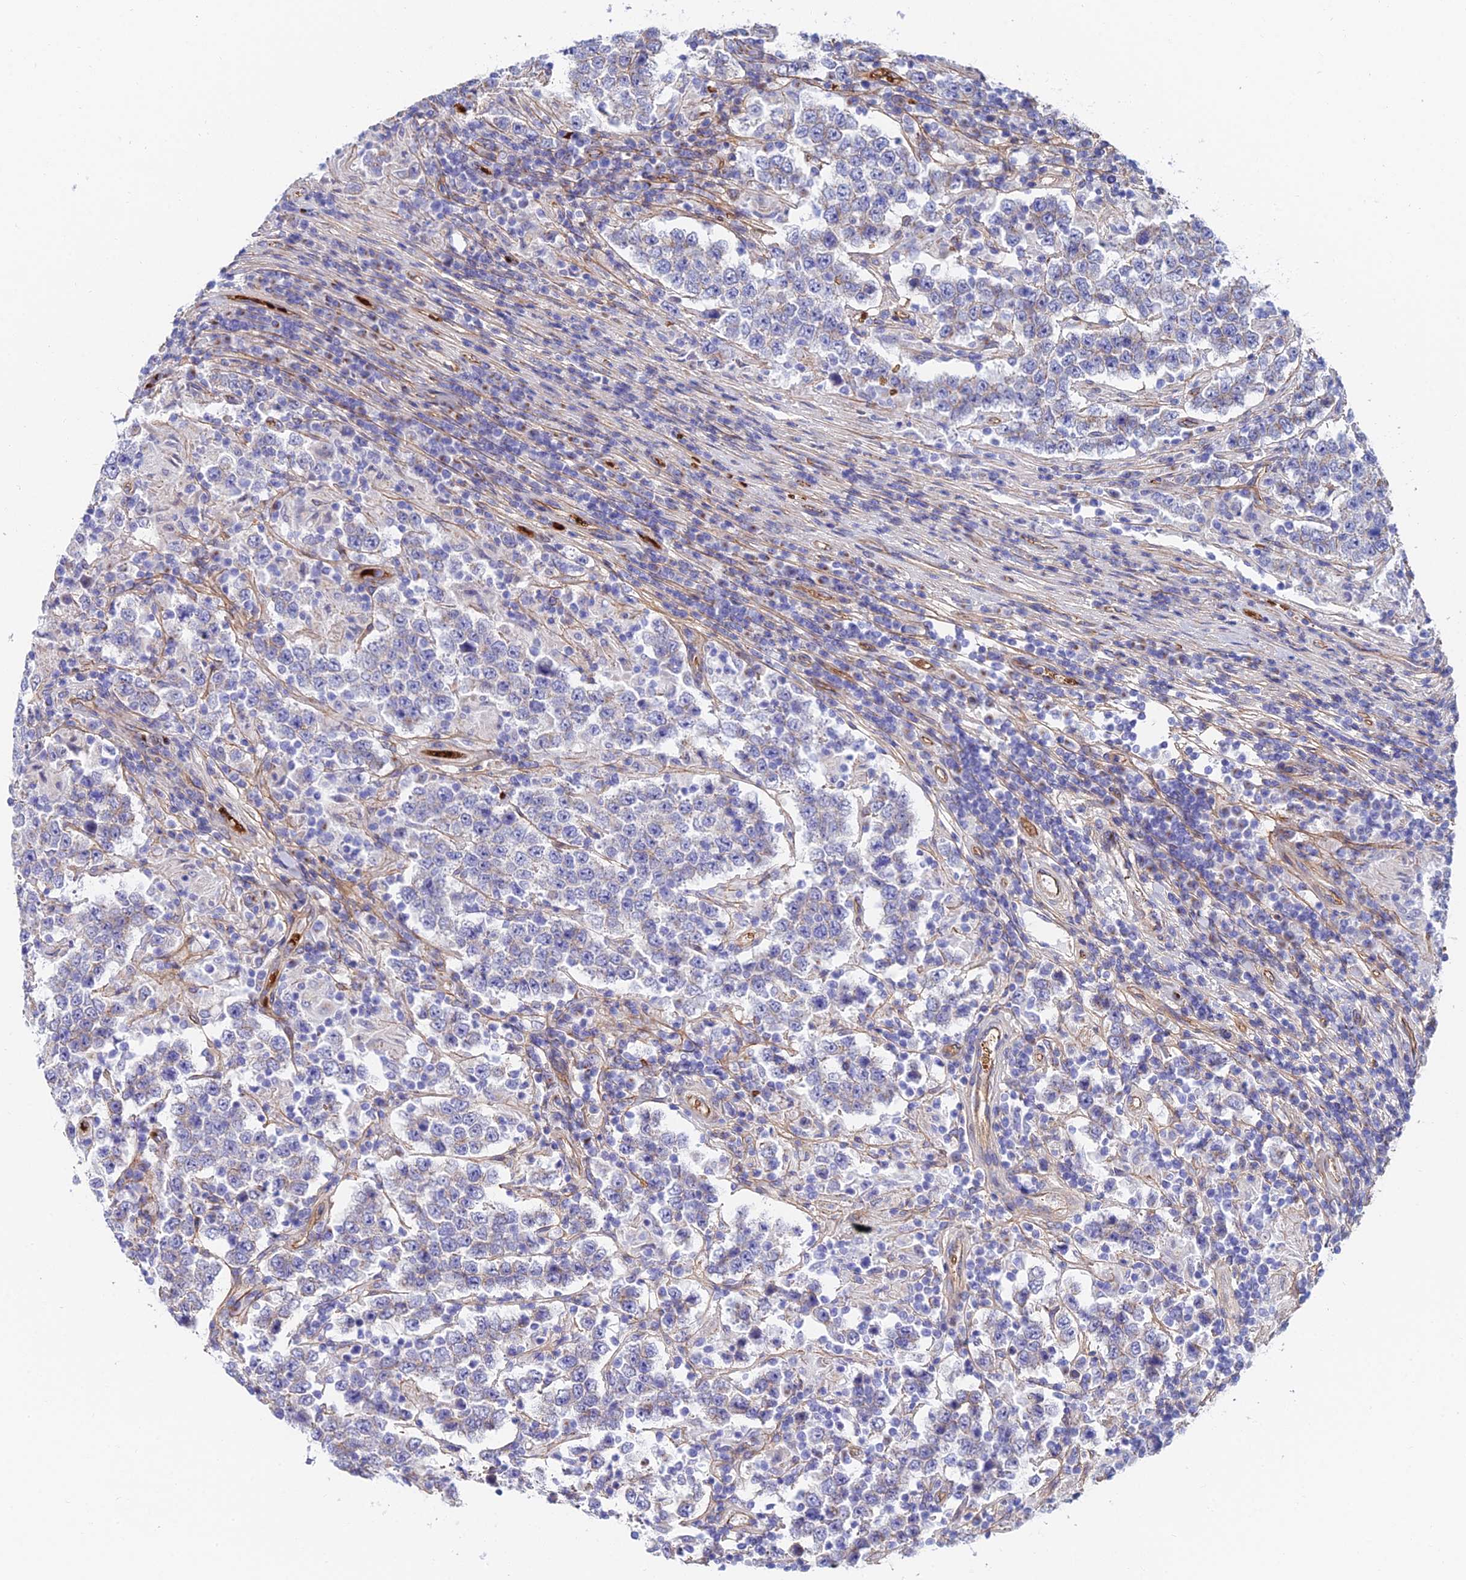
{"staining": {"intensity": "negative", "quantity": "none", "location": "none"}, "tissue": "testis cancer", "cell_type": "Tumor cells", "image_type": "cancer", "snomed": [{"axis": "morphology", "description": "Normal tissue, NOS"}, {"axis": "morphology", "description": "Urothelial carcinoma, High grade"}, {"axis": "morphology", "description": "Seminoma, NOS"}, {"axis": "morphology", "description": "Carcinoma, Embryonal, NOS"}, {"axis": "topography", "description": "Urinary bladder"}, {"axis": "topography", "description": "Testis"}], "caption": "Testis seminoma stained for a protein using IHC exhibits no positivity tumor cells.", "gene": "ADGRF3", "patient": {"sex": "male", "age": 41}}